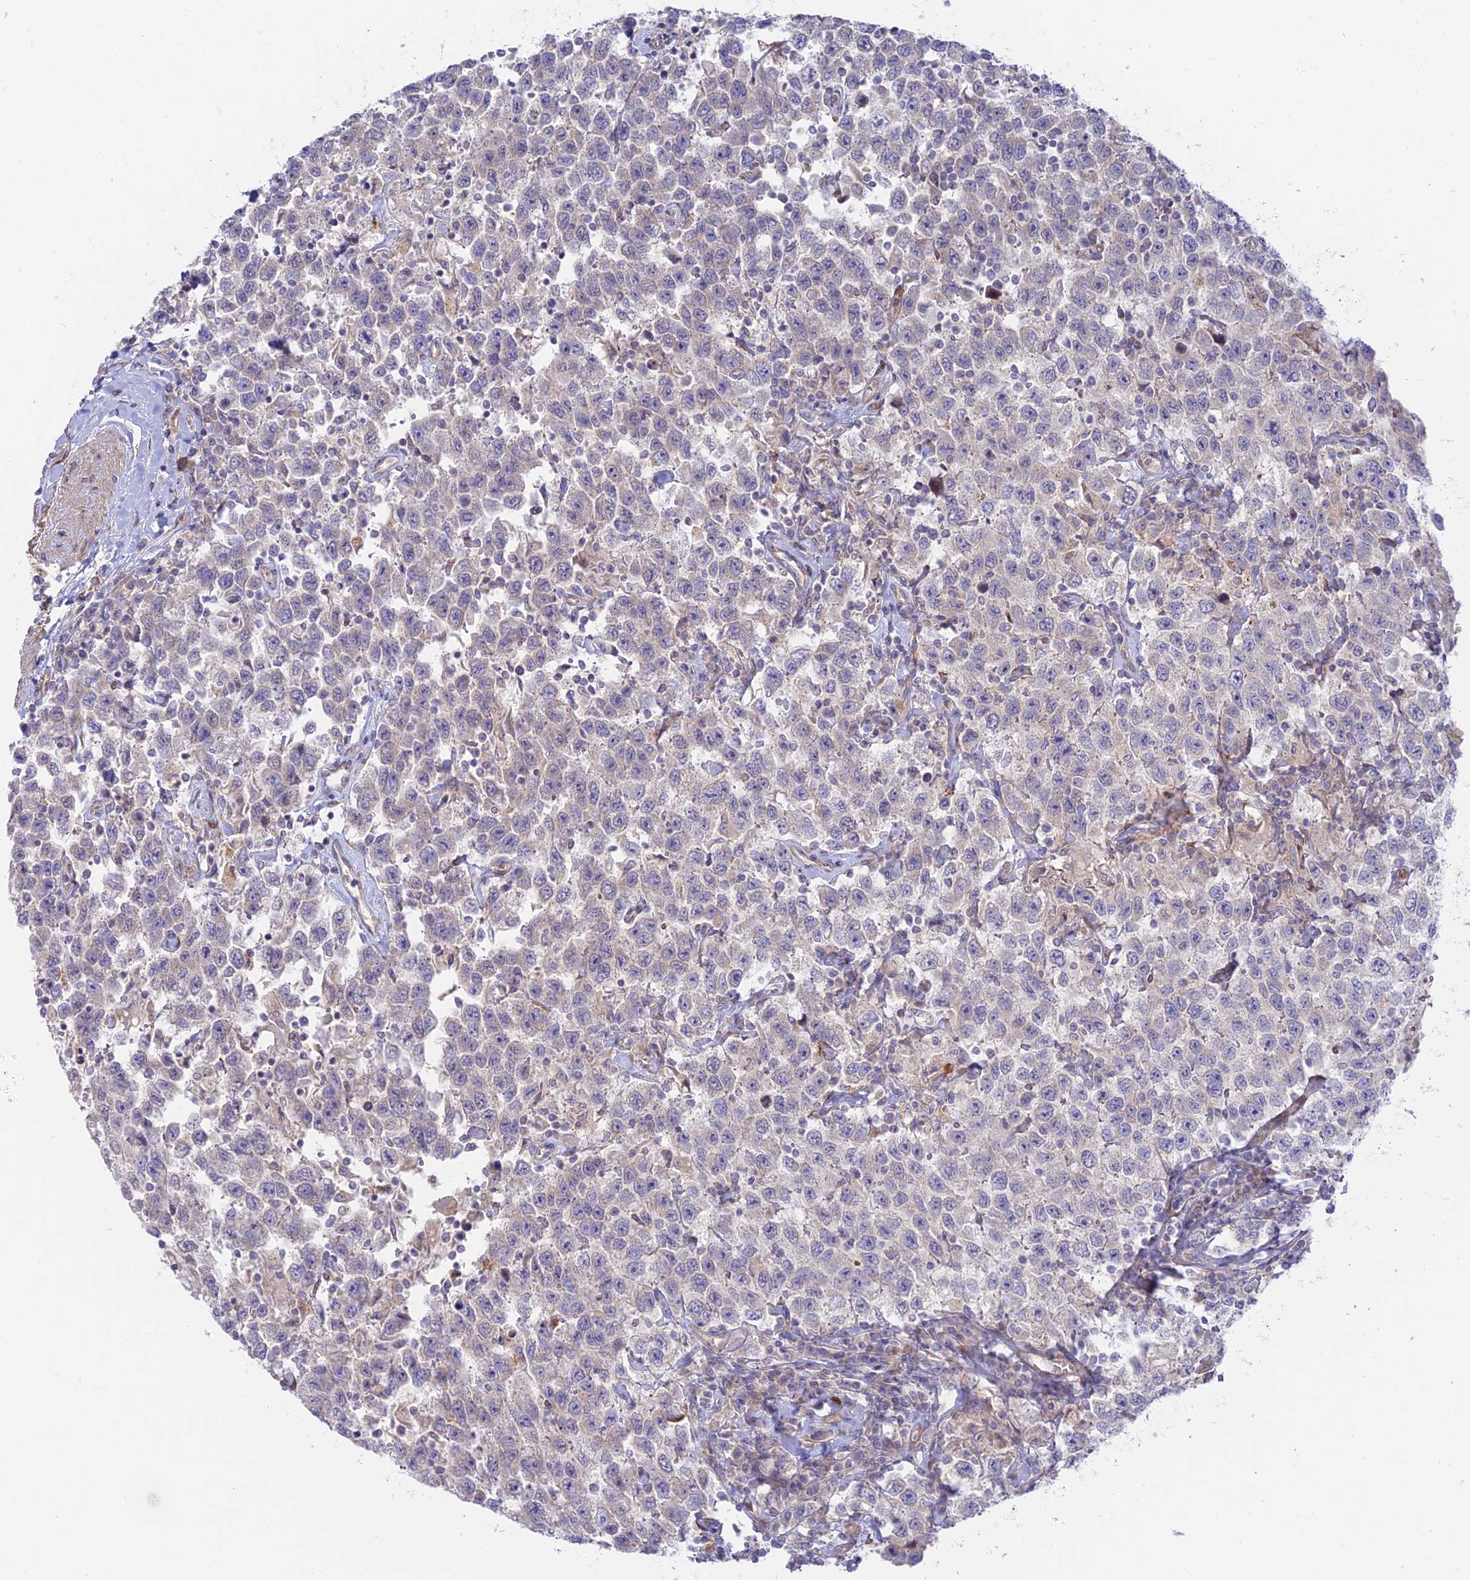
{"staining": {"intensity": "negative", "quantity": "none", "location": "none"}, "tissue": "testis cancer", "cell_type": "Tumor cells", "image_type": "cancer", "snomed": [{"axis": "morphology", "description": "Seminoma, NOS"}, {"axis": "topography", "description": "Testis"}], "caption": "High power microscopy histopathology image of an immunohistochemistry micrograph of testis cancer (seminoma), revealing no significant positivity in tumor cells. (Stains: DAB (3,3'-diaminobenzidine) immunohistochemistry (IHC) with hematoxylin counter stain, Microscopy: brightfield microscopy at high magnification).", "gene": "KCNAB1", "patient": {"sex": "male", "age": 41}}